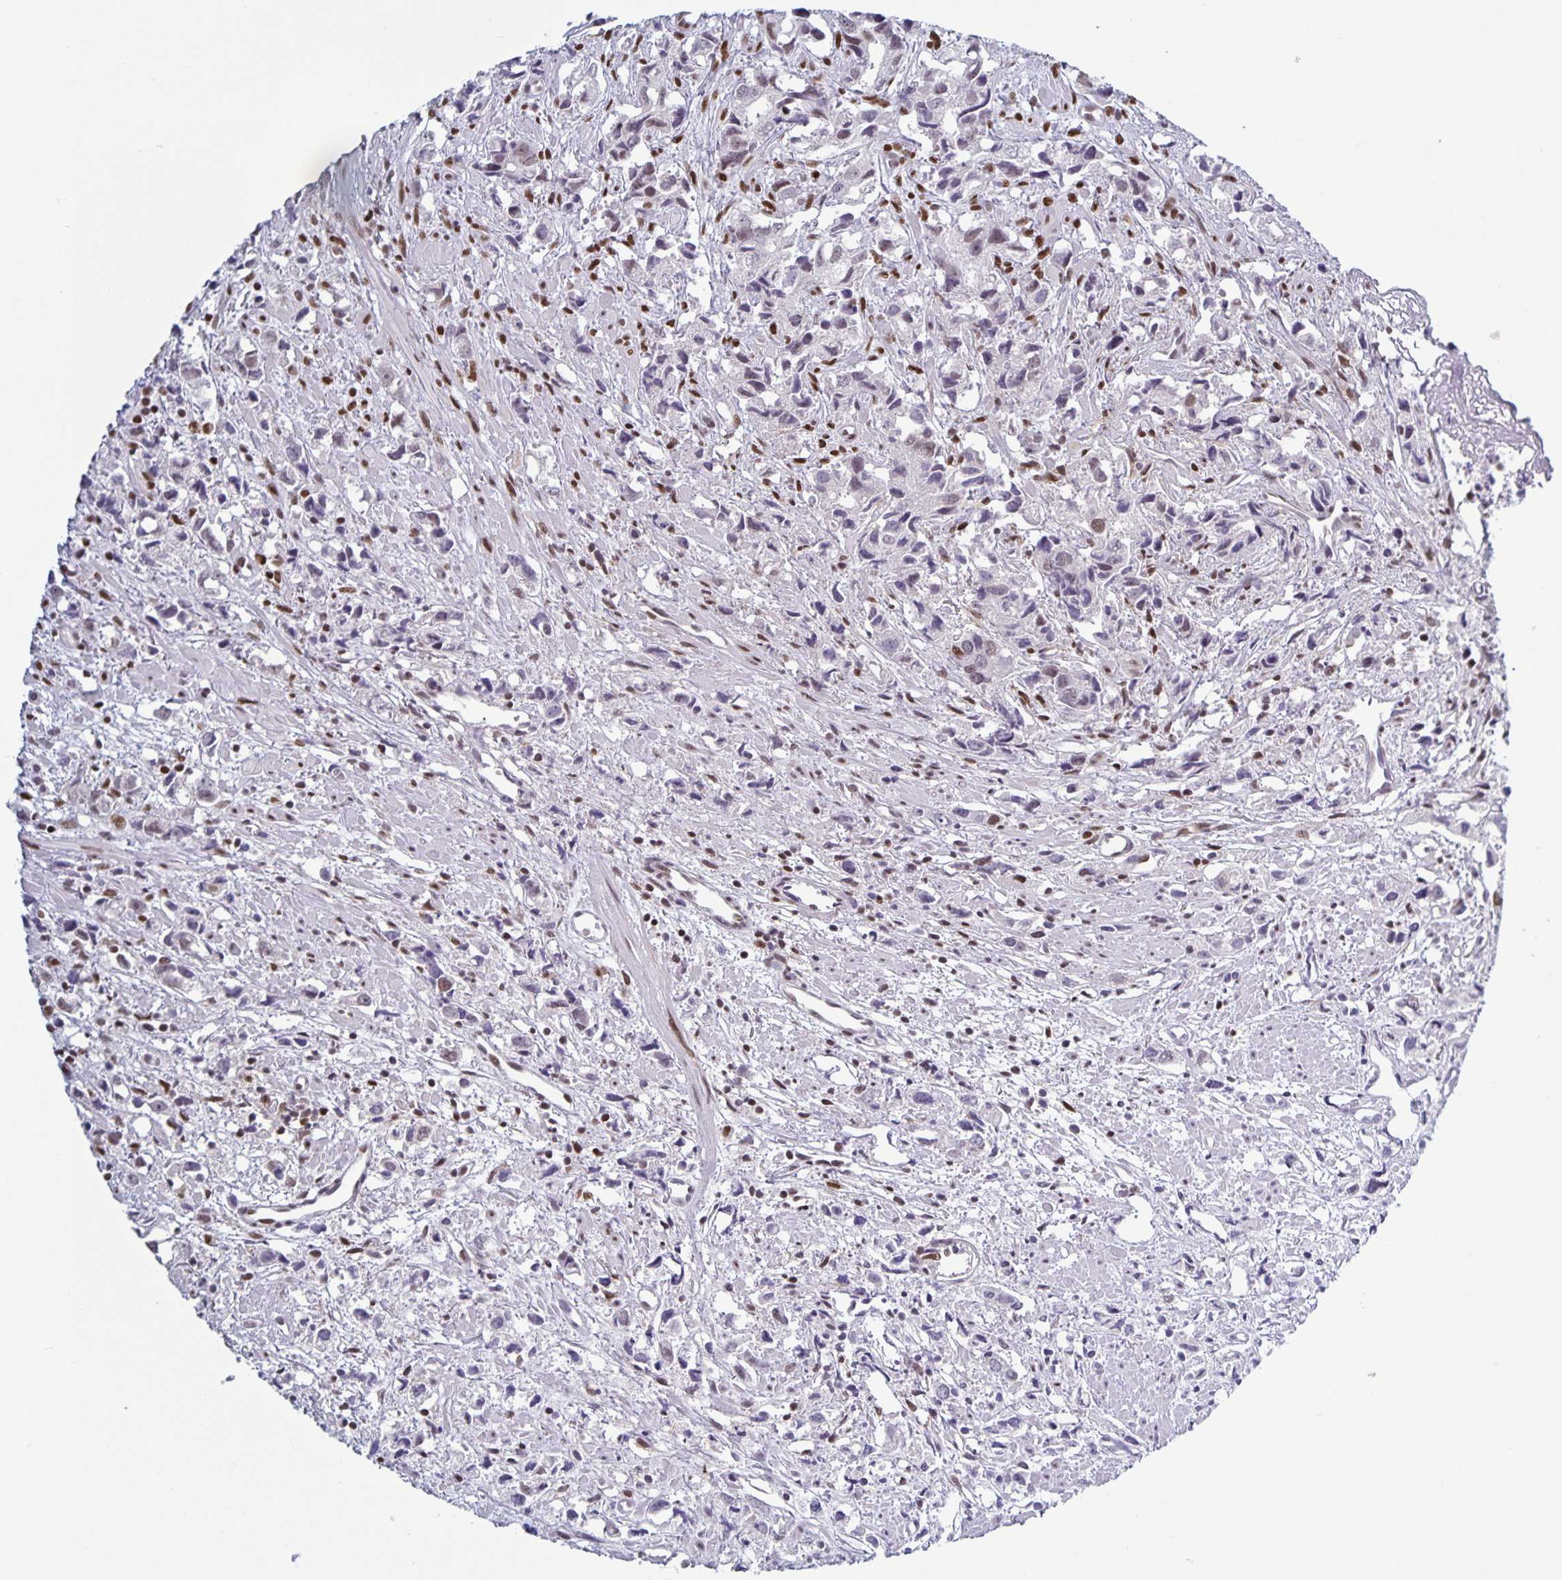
{"staining": {"intensity": "negative", "quantity": "none", "location": "none"}, "tissue": "prostate cancer", "cell_type": "Tumor cells", "image_type": "cancer", "snomed": [{"axis": "morphology", "description": "Adenocarcinoma, High grade"}, {"axis": "topography", "description": "Prostate"}], "caption": "A photomicrograph of human prostate cancer is negative for staining in tumor cells.", "gene": "JUND", "patient": {"sex": "male", "age": 58}}